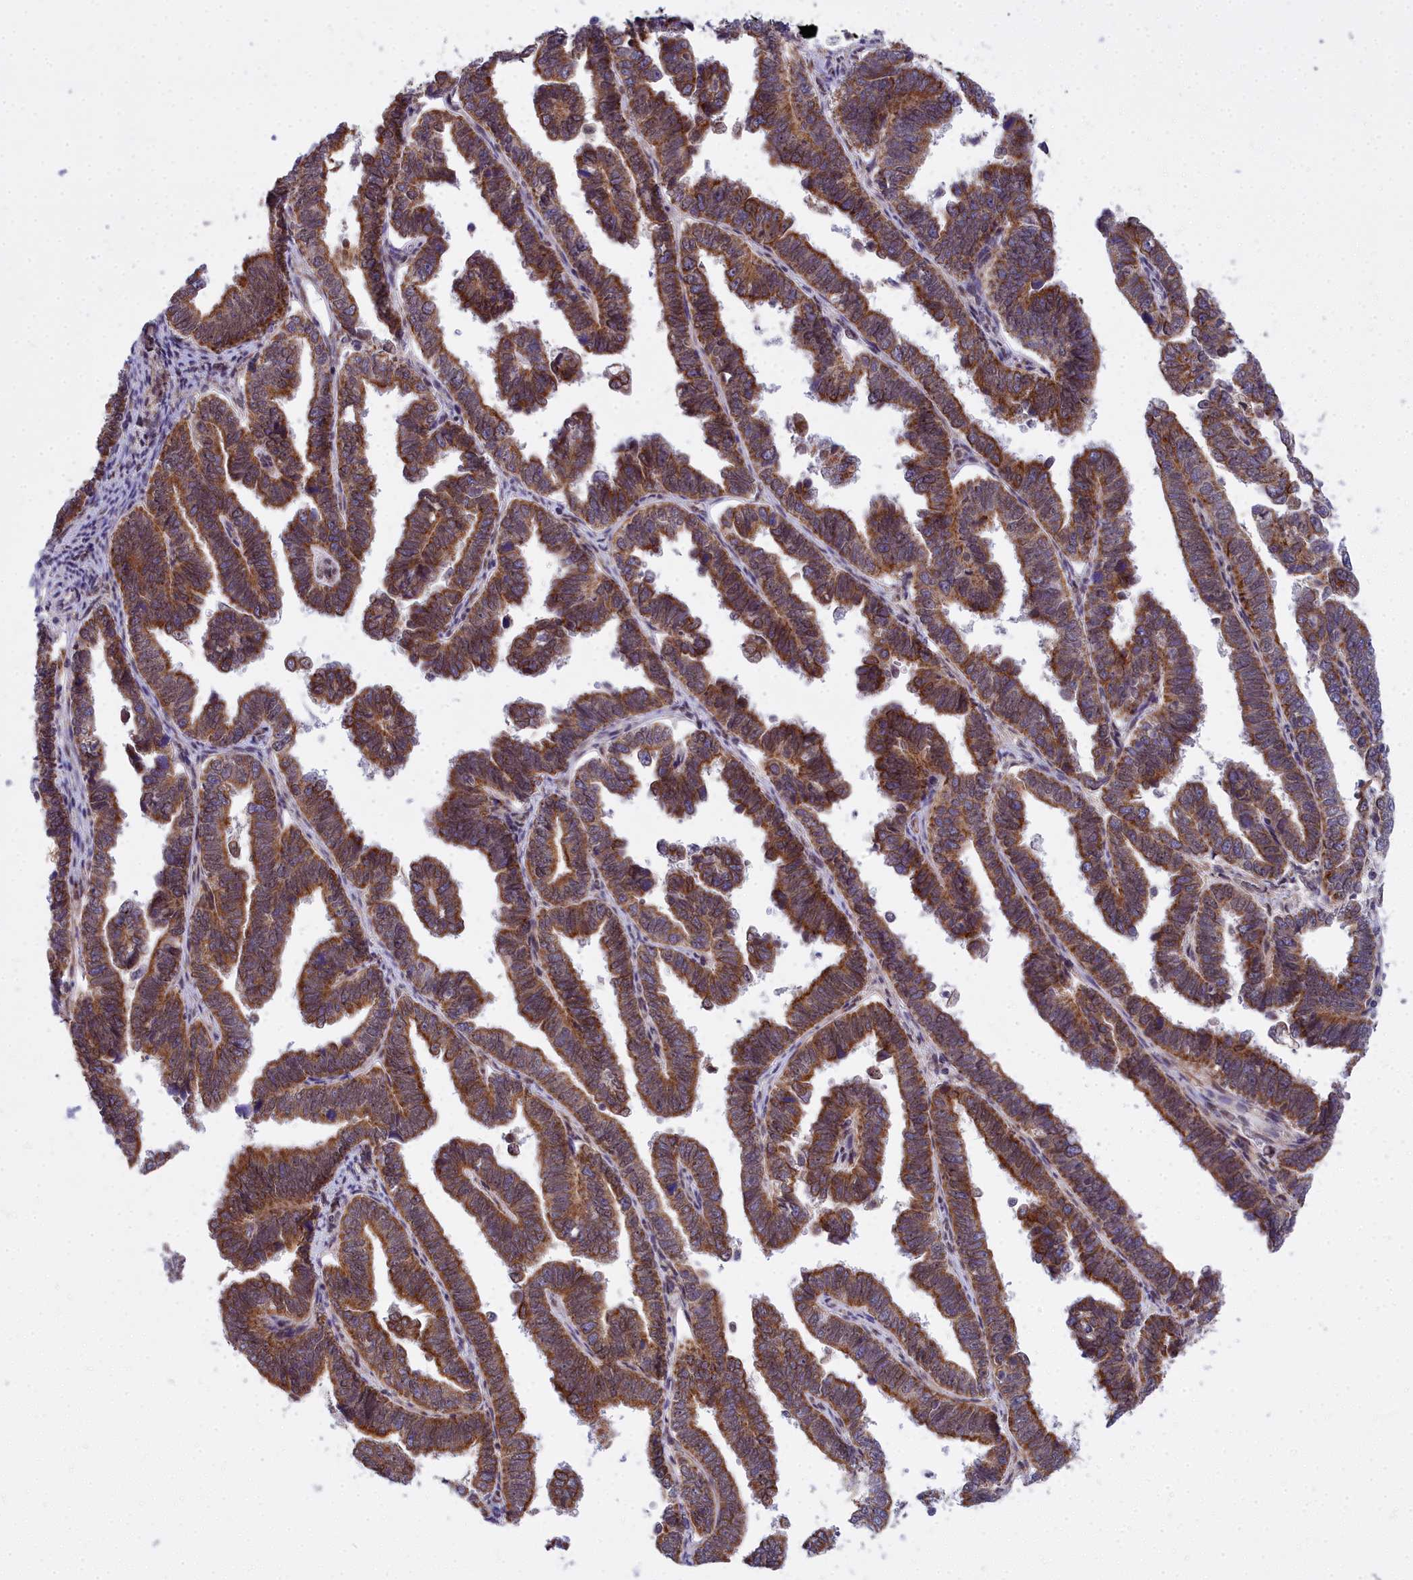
{"staining": {"intensity": "moderate", "quantity": ">75%", "location": "cytoplasmic/membranous"}, "tissue": "endometrial cancer", "cell_type": "Tumor cells", "image_type": "cancer", "snomed": [{"axis": "morphology", "description": "Adenocarcinoma, NOS"}, {"axis": "topography", "description": "Endometrium"}], "caption": "Endometrial cancer (adenocarcinoma) stained with a protein marker shows moderate staining in tumor cells.", "gene": "ABCB8", "patient": {"sex": "female", "age": 75}}